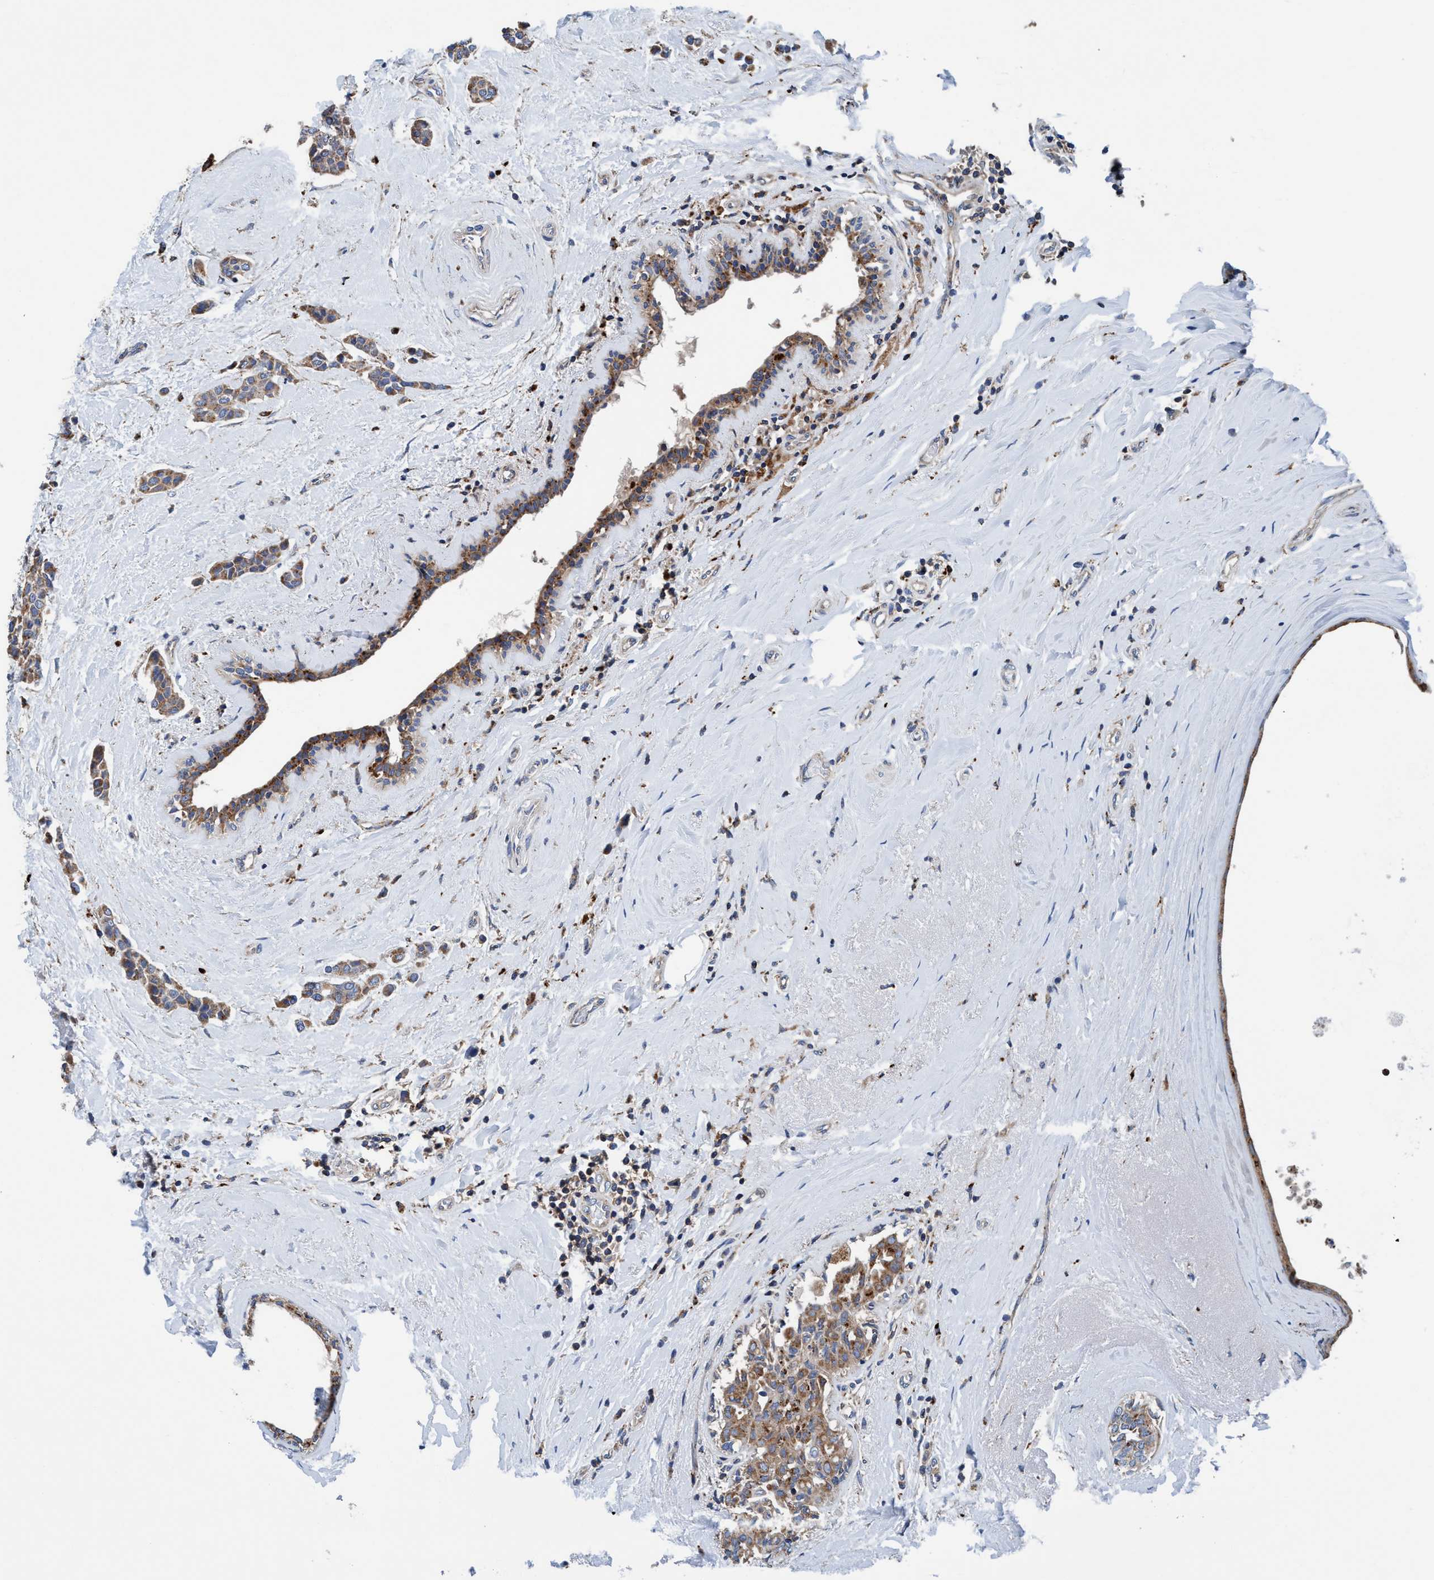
{"staining": {"intensity": "moderate", "quantity": ">75%", "location": "cytoplasmic/membranous"}, "tissue": "breast cancer", "cell_type": "Tumor cells", "image_type": "cancer", "snomed": [{"axis": "morphology", "description": "Duct carcinoma"}, {"axis": "topography", "description": "Breast"}], "caption": "Immunohistochemical staining of human breast cancer shows medium levels of moderate cytoplasmic/membranous protein staining in about >75% of tumor cells.", "gene": "ENDOG", "patient": {"sex": "female", "age": 55}}